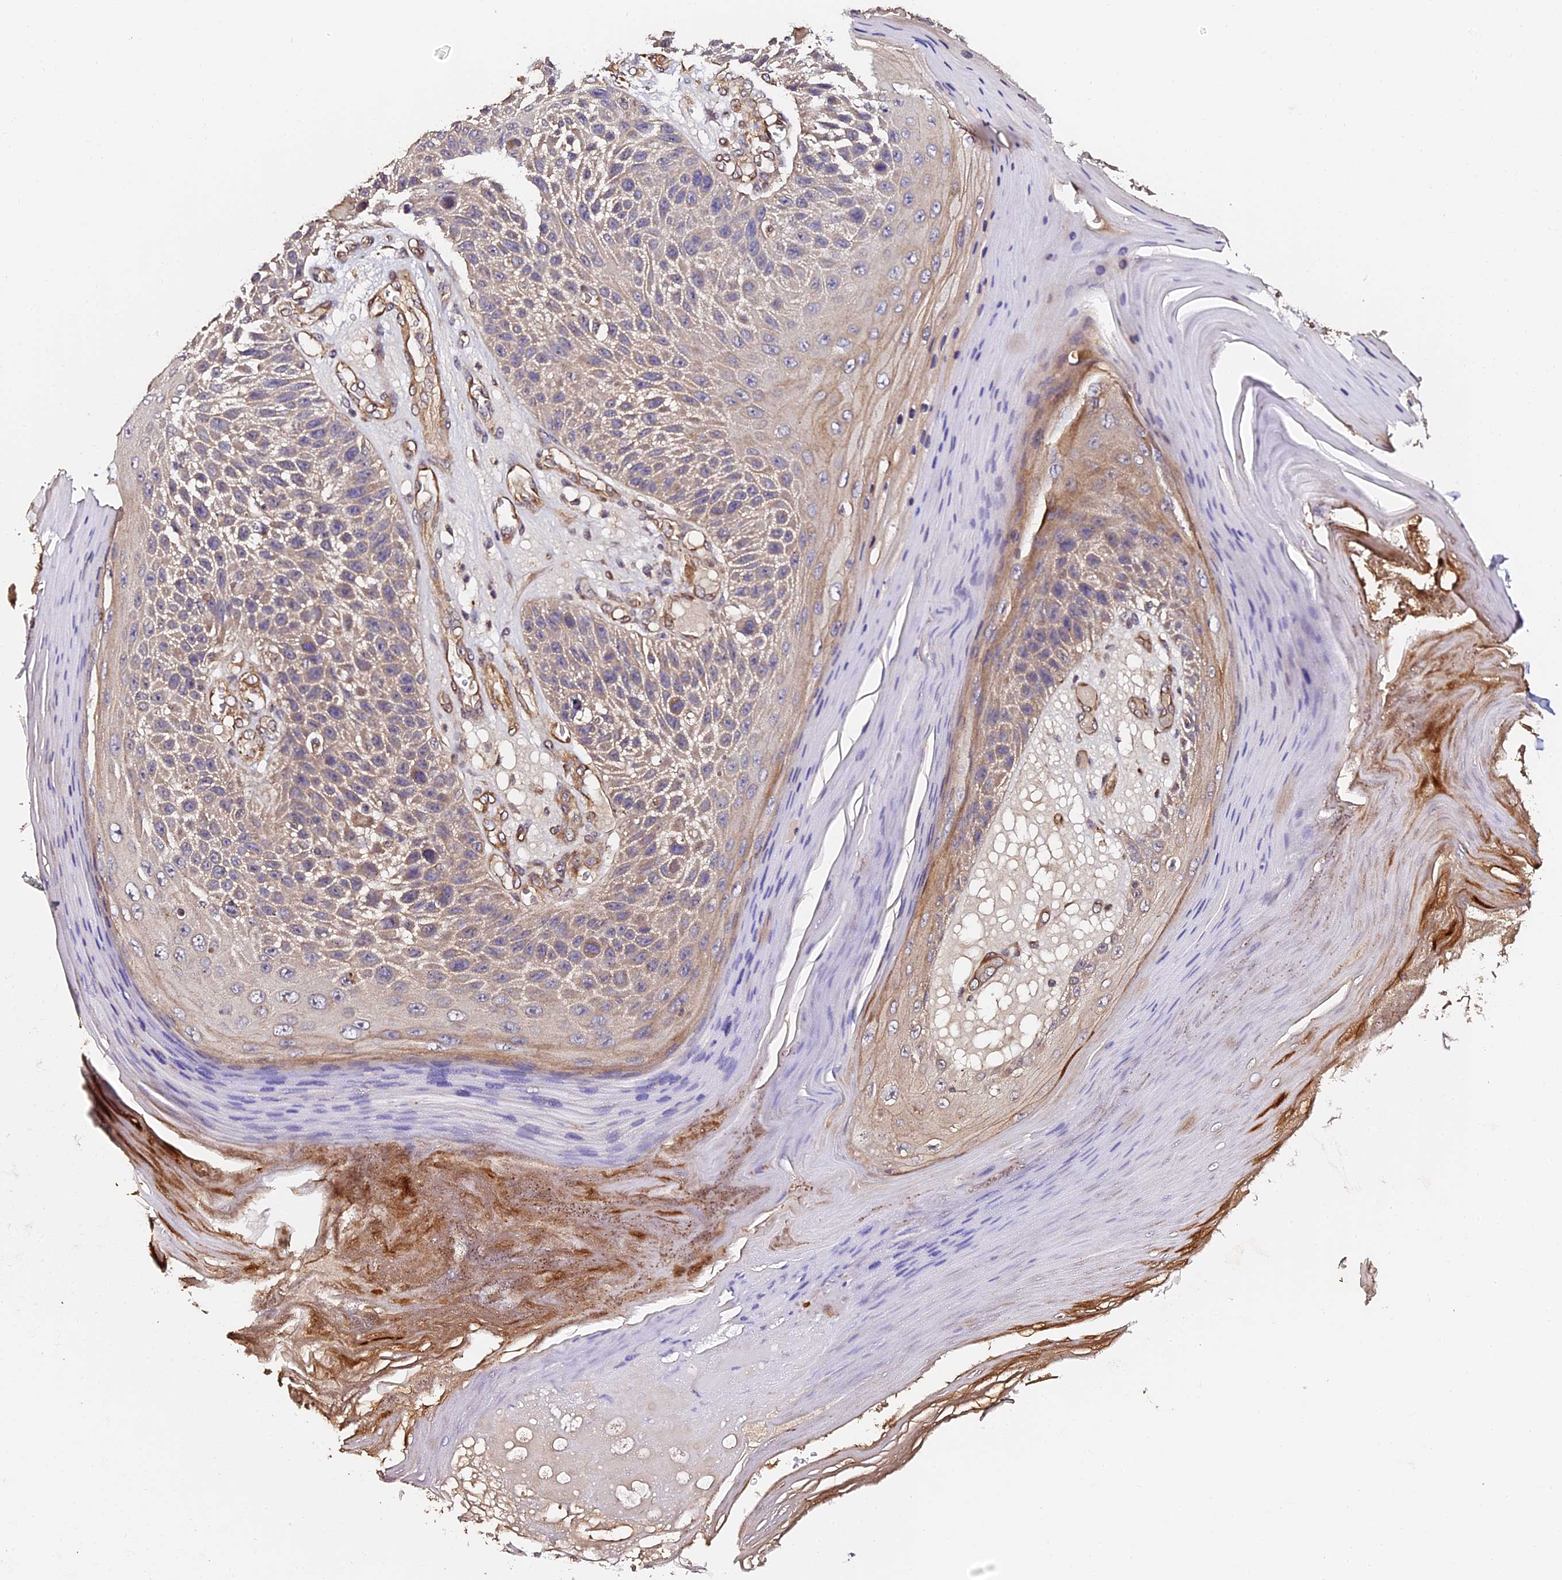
{"staining": {"intensity": "weak", "quantity": "25%-75%", "location": "cytoplasmic/membranous"}, "tissue": "skin cancer", "cell_type": "Tumor cells", "image_type": "cancer", "snomed": [{"axis": "morphology", "description": "Squamous cell carcinoma, NOS"}, {"axis": "topography", "description": "Skin"}], "caption": "Weak cytoplasmic/membranous protein positivity is appreciated in approximately 25%-75% of tumor cells in skin cancer (squamous cell carcinoma).", "gene": "TDO2", "patient": {"sex": "female", "age": 88}}